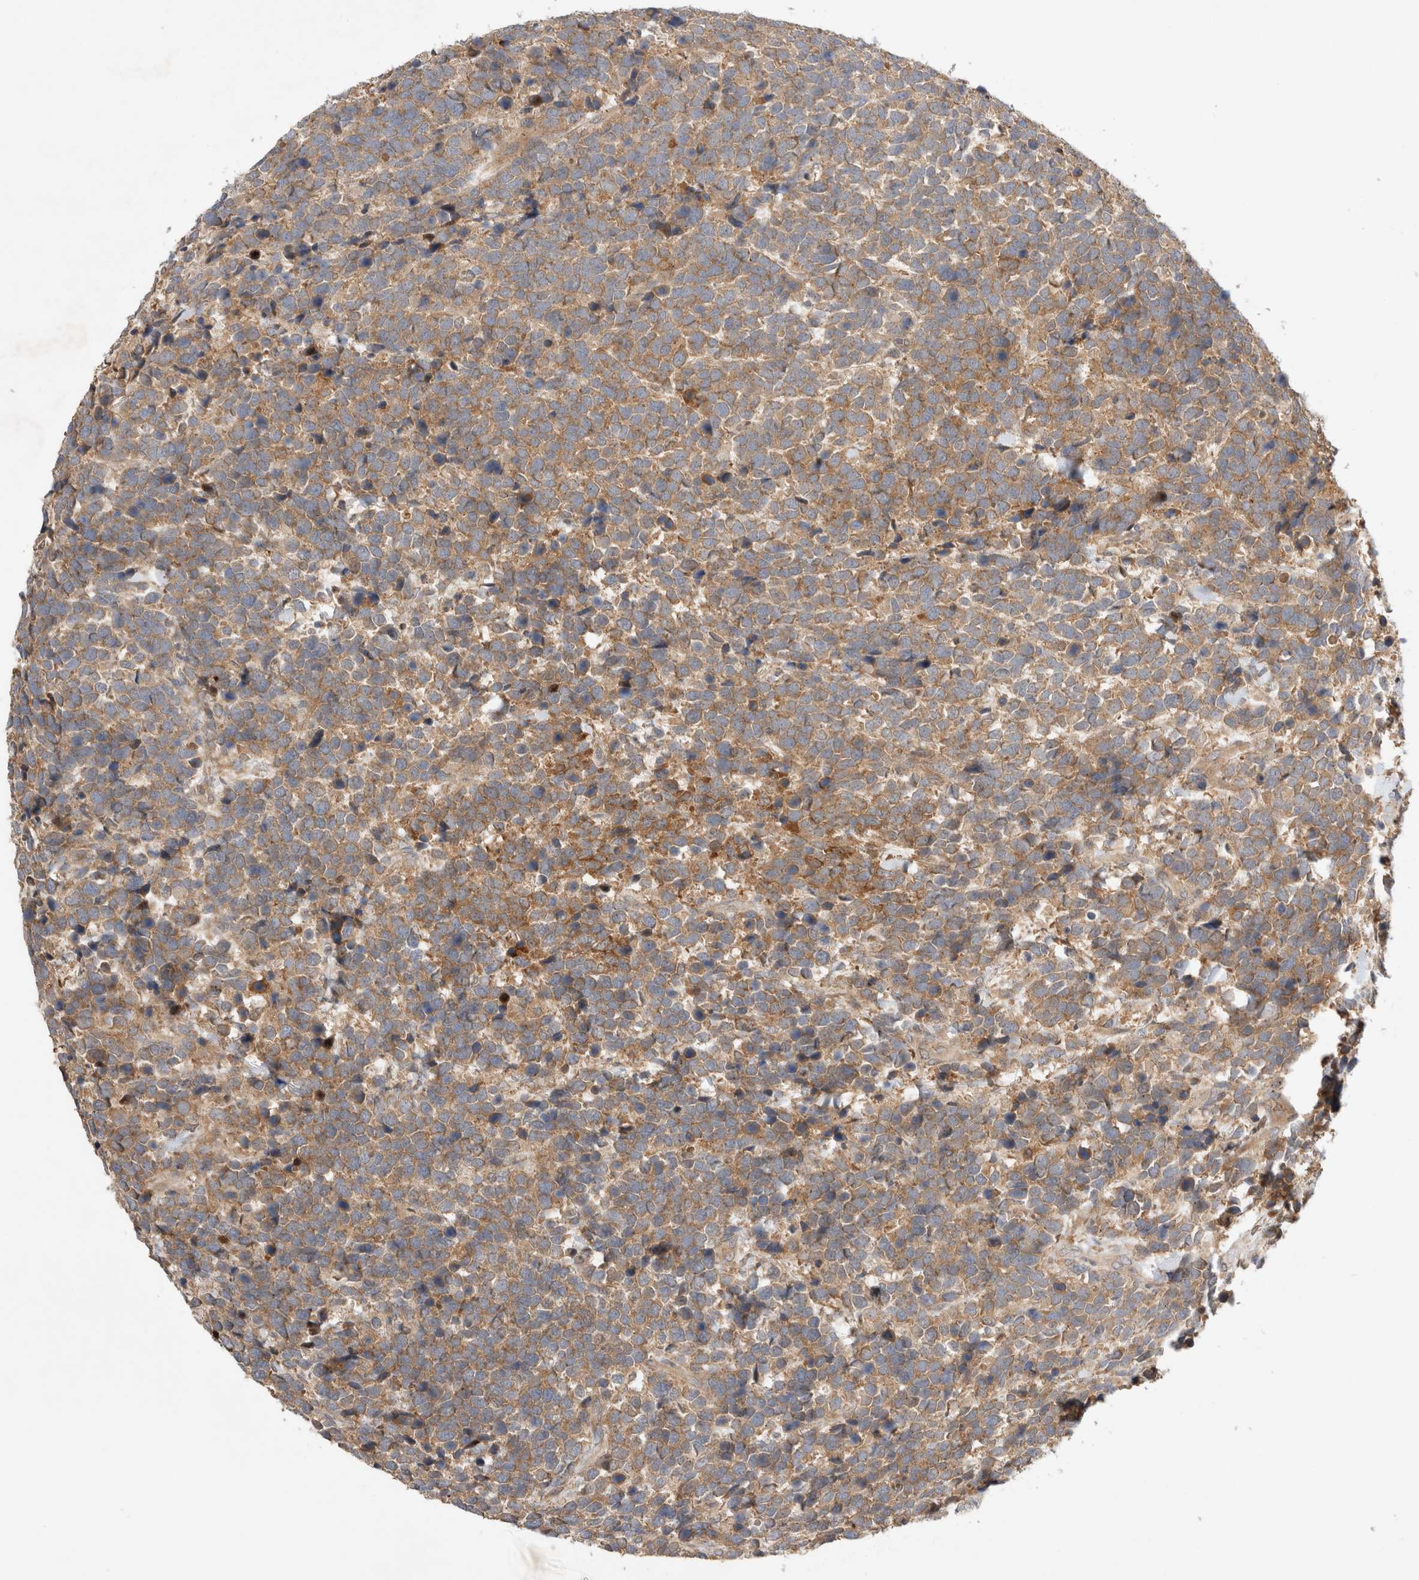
{"staining": {"intensity": "moderate", "quantity": ">75%", "location": "cytoplasmic/membranous"}, "tissue": "urothelial cancer", "cell_type": "Tumor cells", "image_type": "cancer", "snomed": [{"axis": "morphology", "description": "Urothelial carcinoma, High grade"}, {"axis": "topography", "description": "Urinary bladder"}], "caption": "High-power microscopy captured an immunohistochemistry (IHC) photomicrograph of high-grade urothelial carcinoma, revealing moderate cytoplasmic/membranous expression in approximately >75% of tumor cells.", "gene": "ARMC9", "patient": {"sex": "female", "age": 82}}